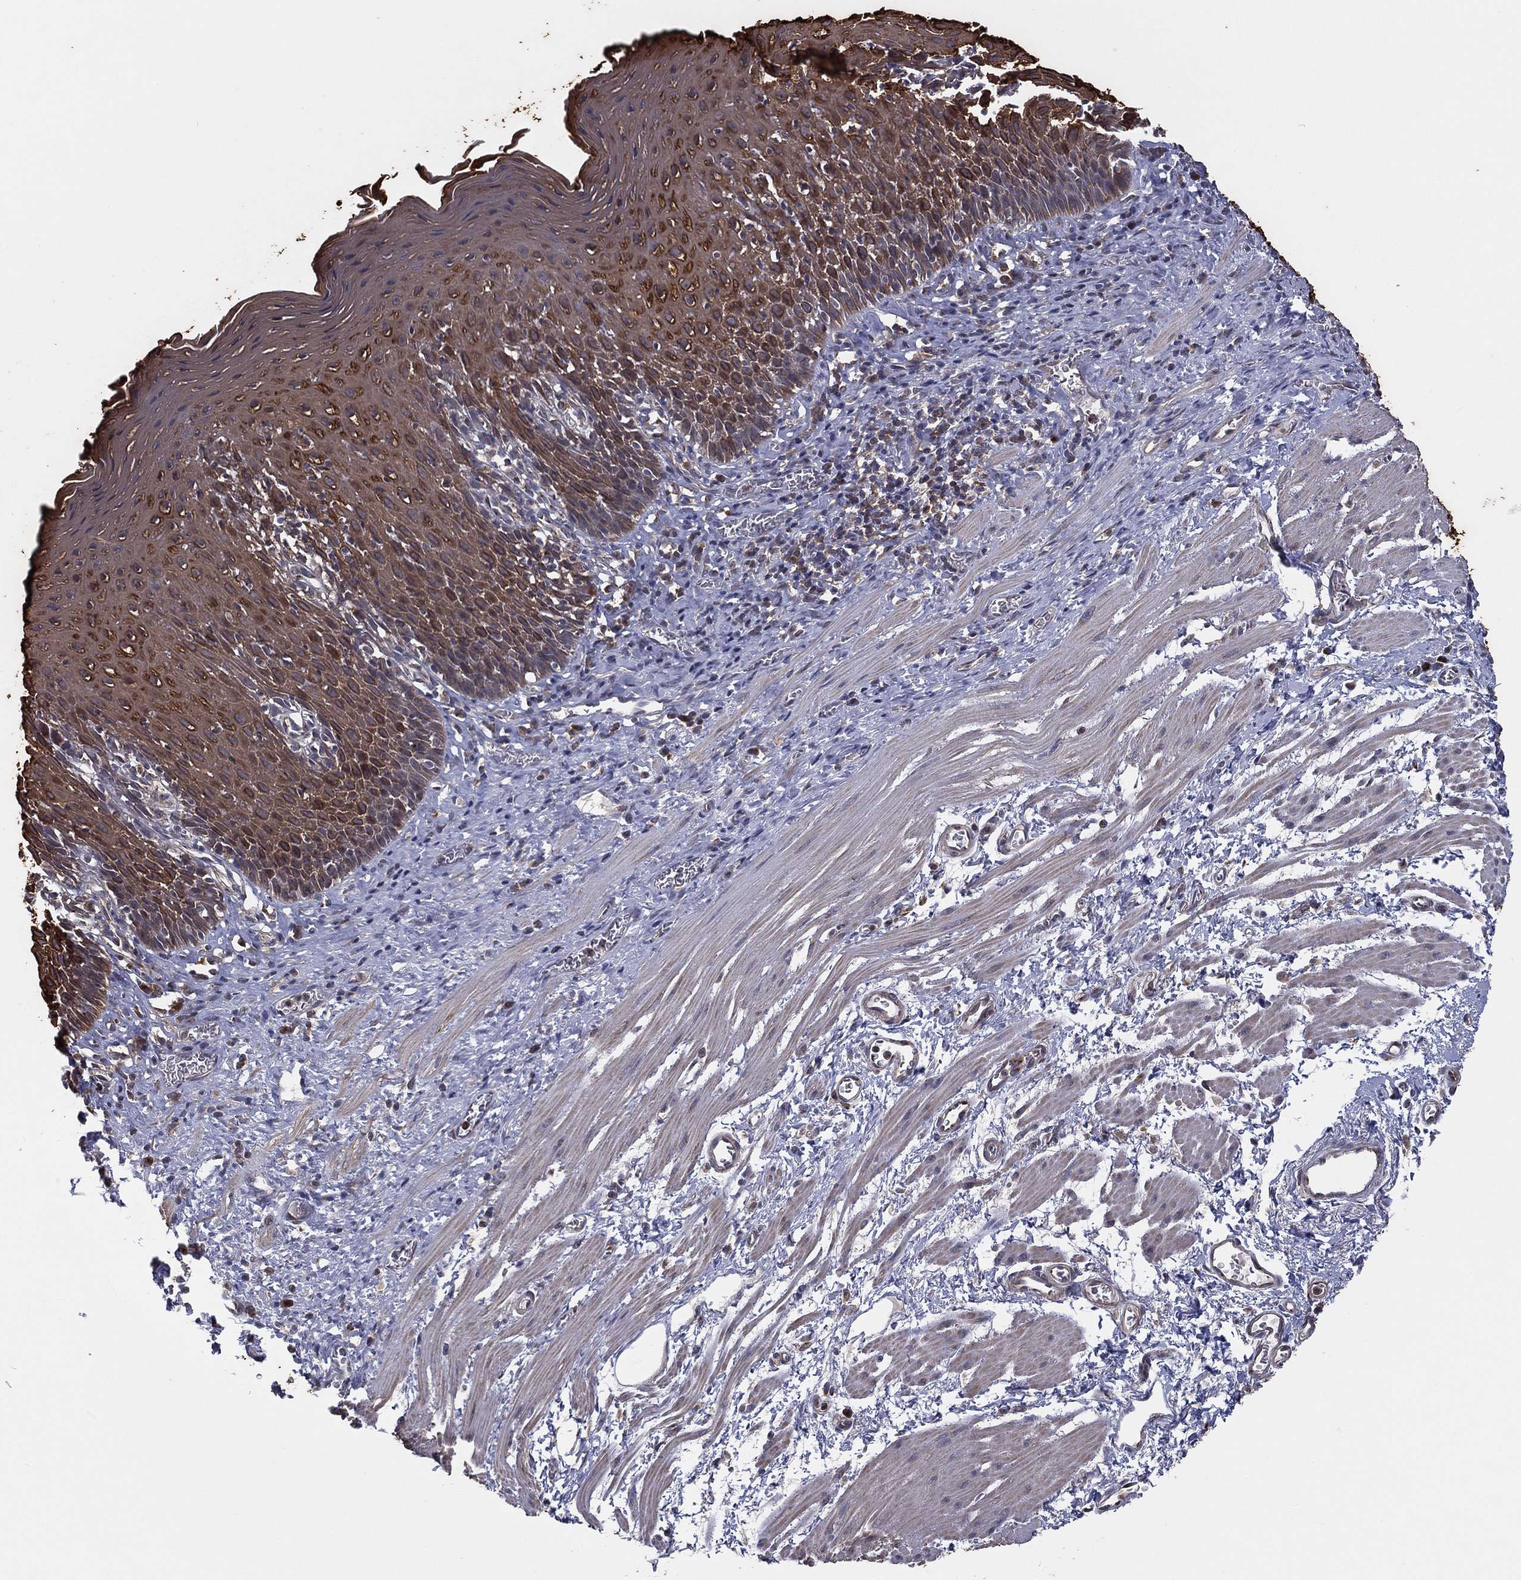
{"staining": {"intensity": "strong", "quantity": ">75%", "location": "cytoplasmic/membranous"}, "tissue": "esophagus", "cell_type": "Squamous epithelial cells", "image_type": "normal", "snomed": [{"axis": "morphology", "description": "Normal tissue, NOS"}, {"axis": "morphology", "description": "Adenocarcinoma, NOS"}, {"axis": "topography", "description": "Esophagus"}, {"axis": "topography", "description": "Stomach, upper"}], "caption": "Protein expression analysis of benign esophagus exhibits strong cytoplasmic/membranous expression in about >75% of squamous epithelial cells.", "gene": "EIF2B5", "patient": {"sex": "male", "age": 74}}